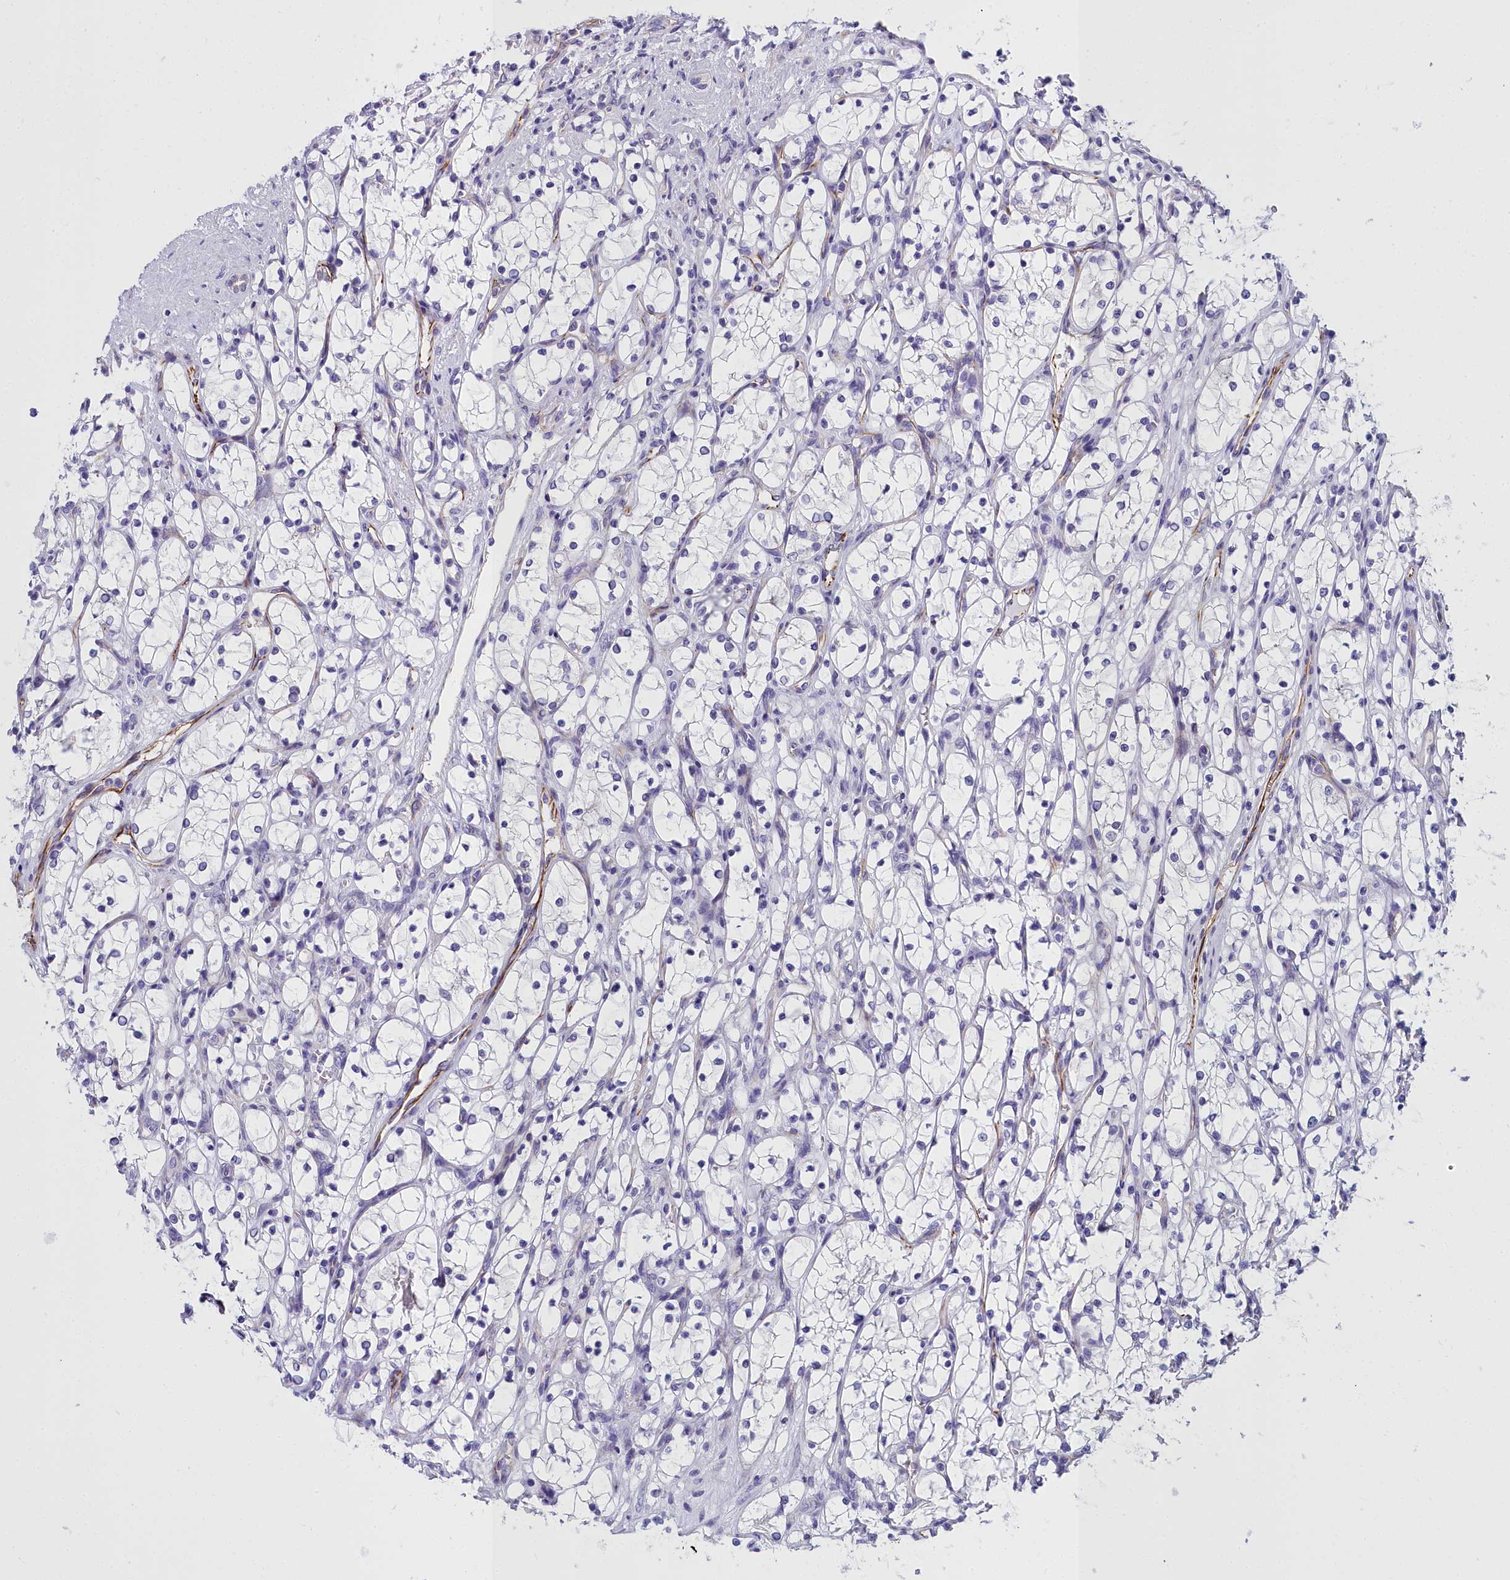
{"staining": {"intensity": "negative", "quantity": "none", "location": "none"}, "tissue": "renal cancer", "cell_type": "Tumor cells", "image_type": "cancer", "snomed": [{"axis": "morphology", "description": "Adenocarcinoma, NOS"}, {"axis": "topography", "description": "Kidney"}], "caption": "IHC photomicrograph of human renal adenocarcinoma stained for a protein (brown), which shows no expression in tumor cells. Nuclei are stained in blue.", "gene": "TIMM22", "patient": {"sex": "female", "age": 69}}